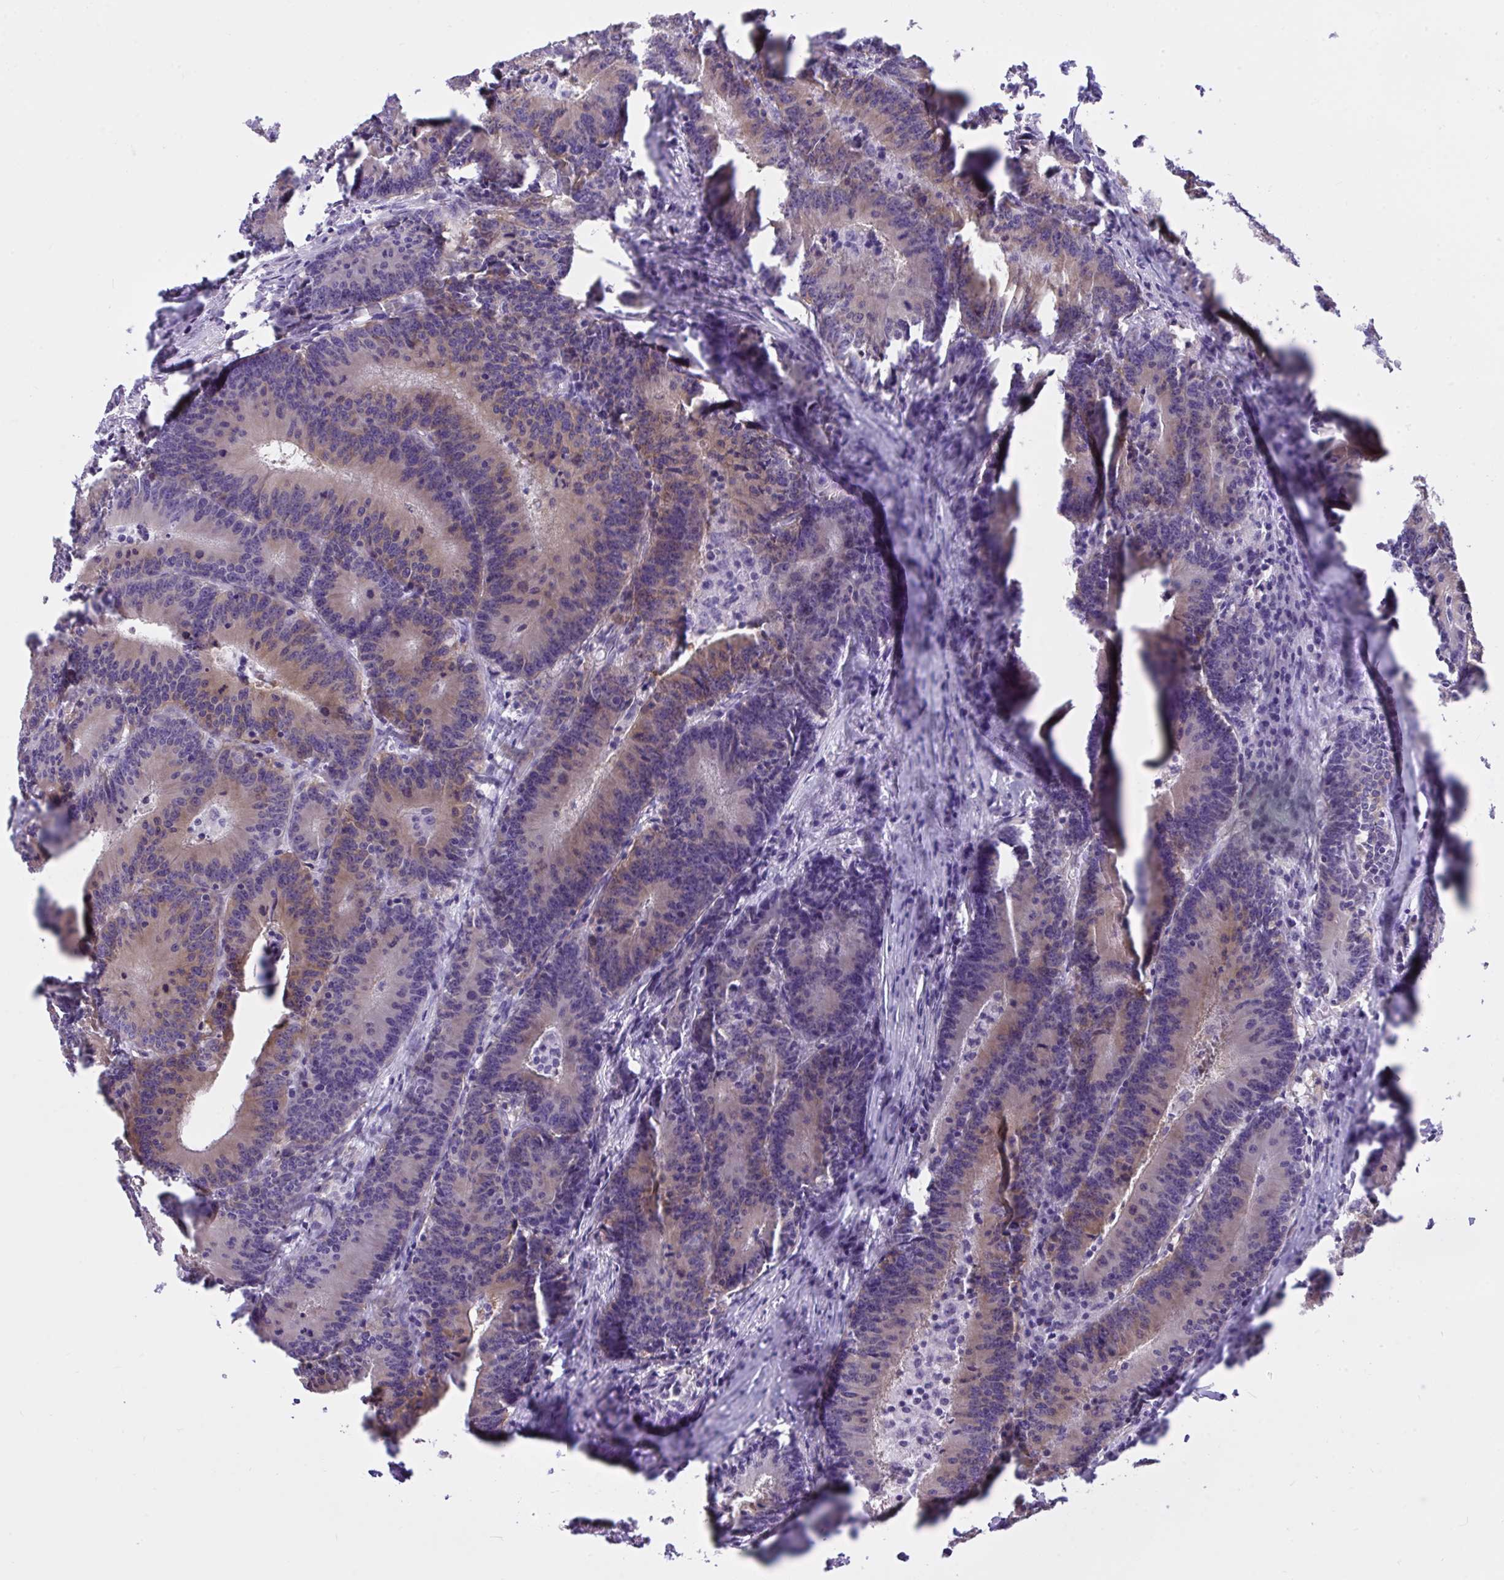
{"staining": {"intensity": "weak", "quantity": "25%-75%", "location": "cytoplasmic/membranous"}, "tissue": "colorectal cancer", "cell_type": "Tumor cells", "image_type": "cancer", "snomed": [{"axis": "morphology", "description": "Adenocarcinoma, NOS"}, {"axis": "topography", "description": "Colon"}], "caption": "Protein expression analysis of colorectal cancer (adenocarcinoma) exhibits weak cytoplasmic/membranous positivity in approximately 25%-75% of tumor cells.", "gene": "TLN2", "patient": {"sex": "female", "age": 78}}